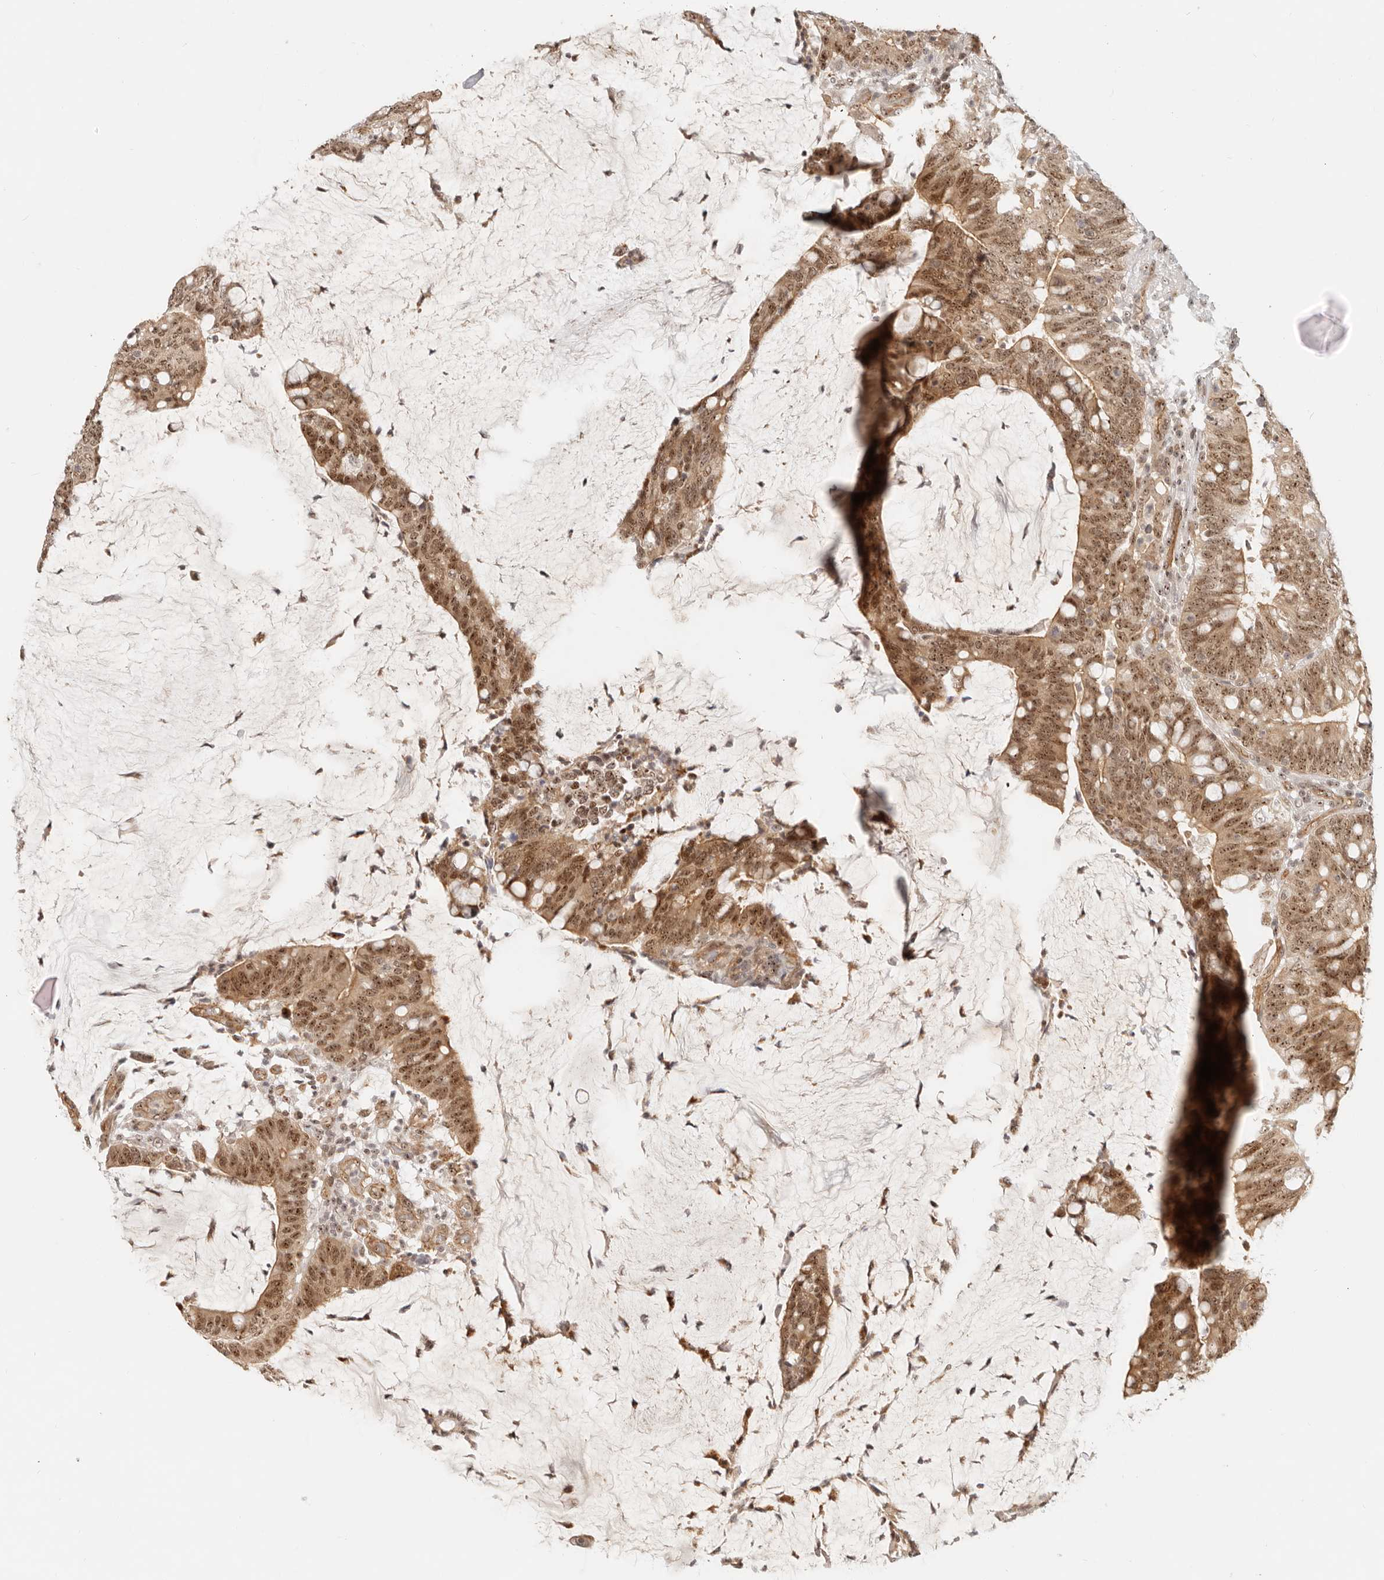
{"staining": {"intensity": "moderate", "quantity": ">75%", "location": "cytoplasmic/membranous,nuclear"}, "tissue": "colorectal cancer", "cell_type": "Tumor cells", "image_type": "cancer", "snomed": [{"axis": "morphology", "description": "Adenocarcinoma, NOS"}, {"axis": "topography", "description": "Colon"}], "caption": "A high-resolution image shows immunohistochemistry (IHC) staining of adenocarcinoma (colorectal), which reveals moderate cytoplasmic/membranous and nuclear expression in approximately >75% of tumor cells. The staining is performed using DAB (3,3'-diaminobenzidine) brown chromogen to label protein expression. The nuclei are counter-stained blue using hematoxylin.", "gene": "BAP1", "patient": {"sex": "female", "age": 66}}